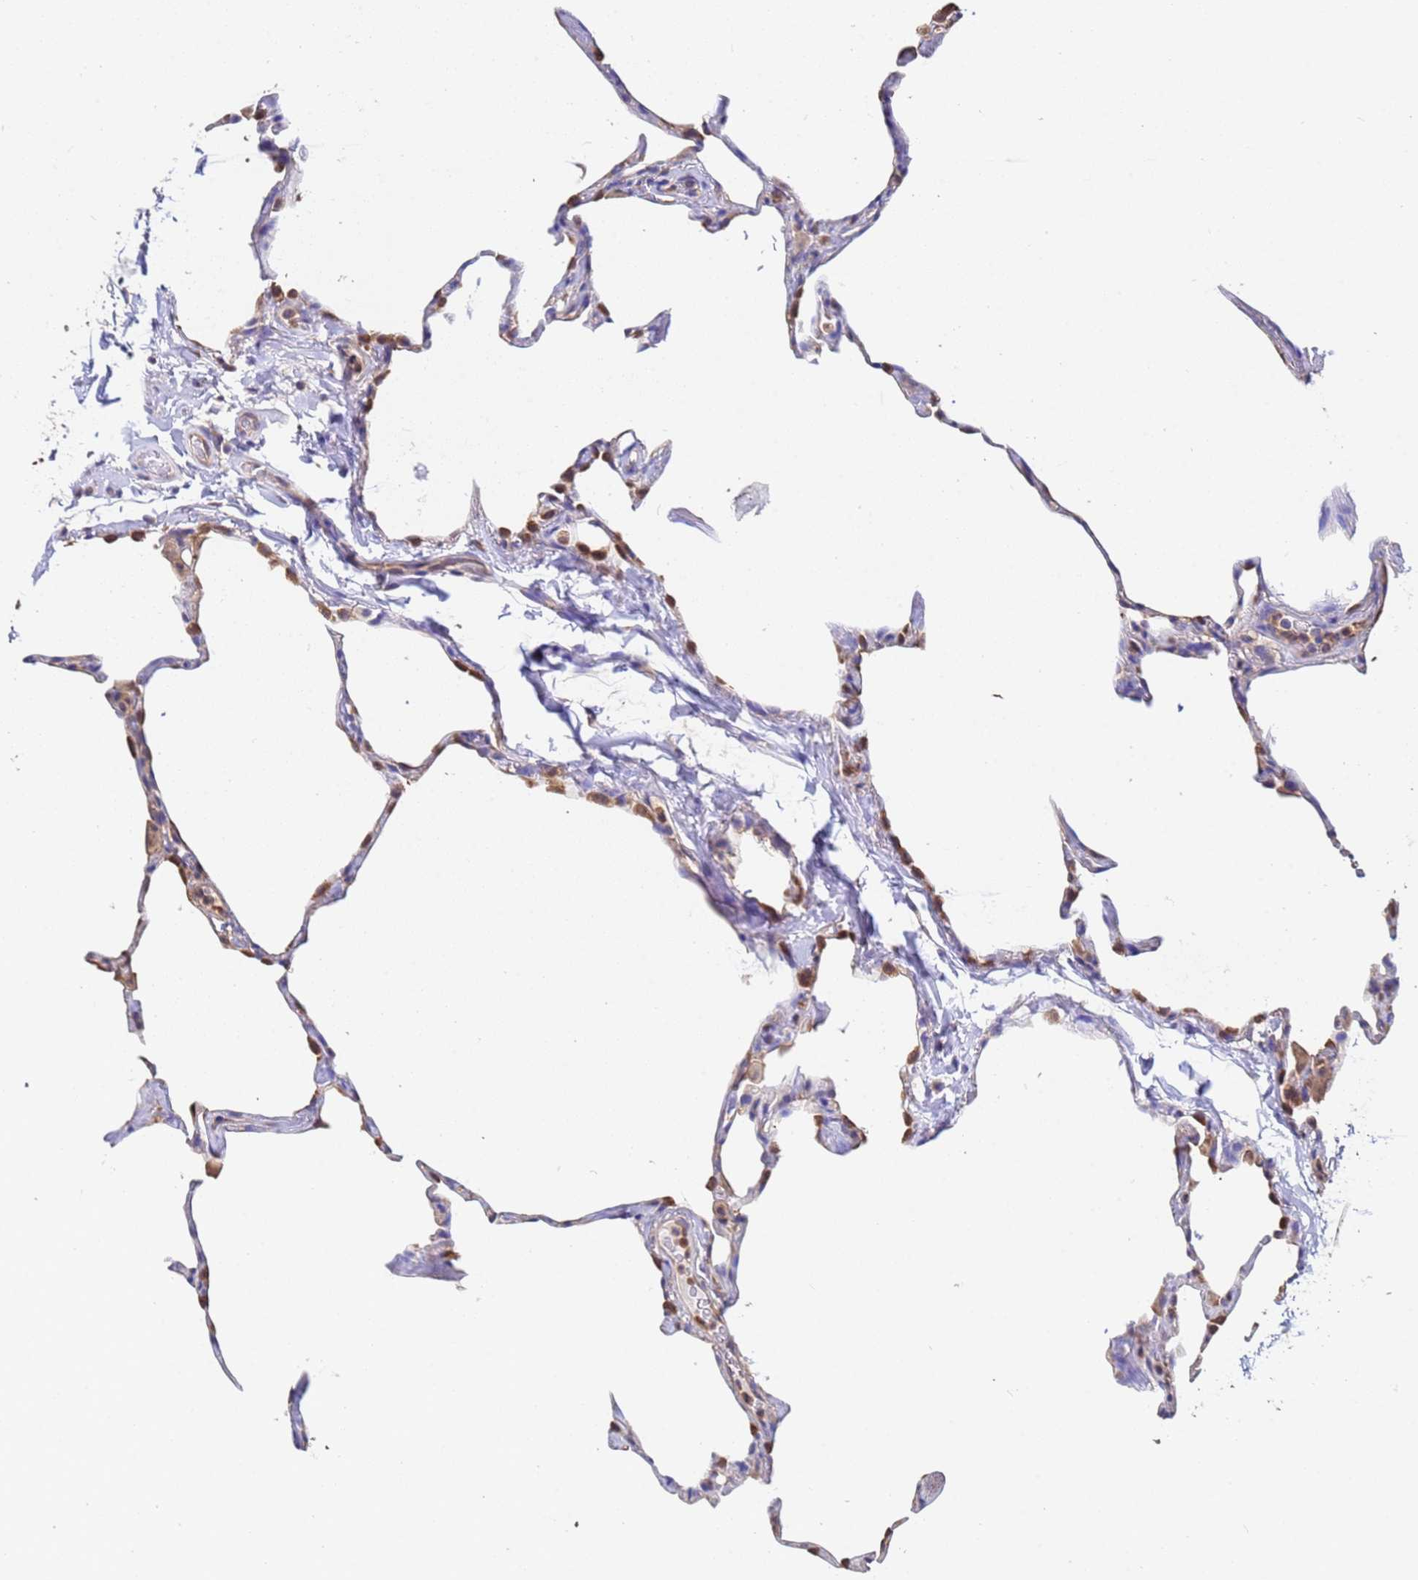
{"staining": {"intensity": "moderate", "quantity": "25%-75%", "location": "cytoplasmic/membranous"}, "tissue": "lung", "cell_type": "Alveolar cells", "image_type": "normal", "snomed": [{"axis": "morphology", "description": "Normal tissue, NOS"}, {"axis": "topography", "description": "Lung"}], "caption": "Normal lung shows moderate cytoplasmic/membranous expression in approximately 25%-75% of alveolar cells, visualized by immunohistochemistry.", "gene": "FAM25A", "patient": {"sex": "male", "age": 65}}